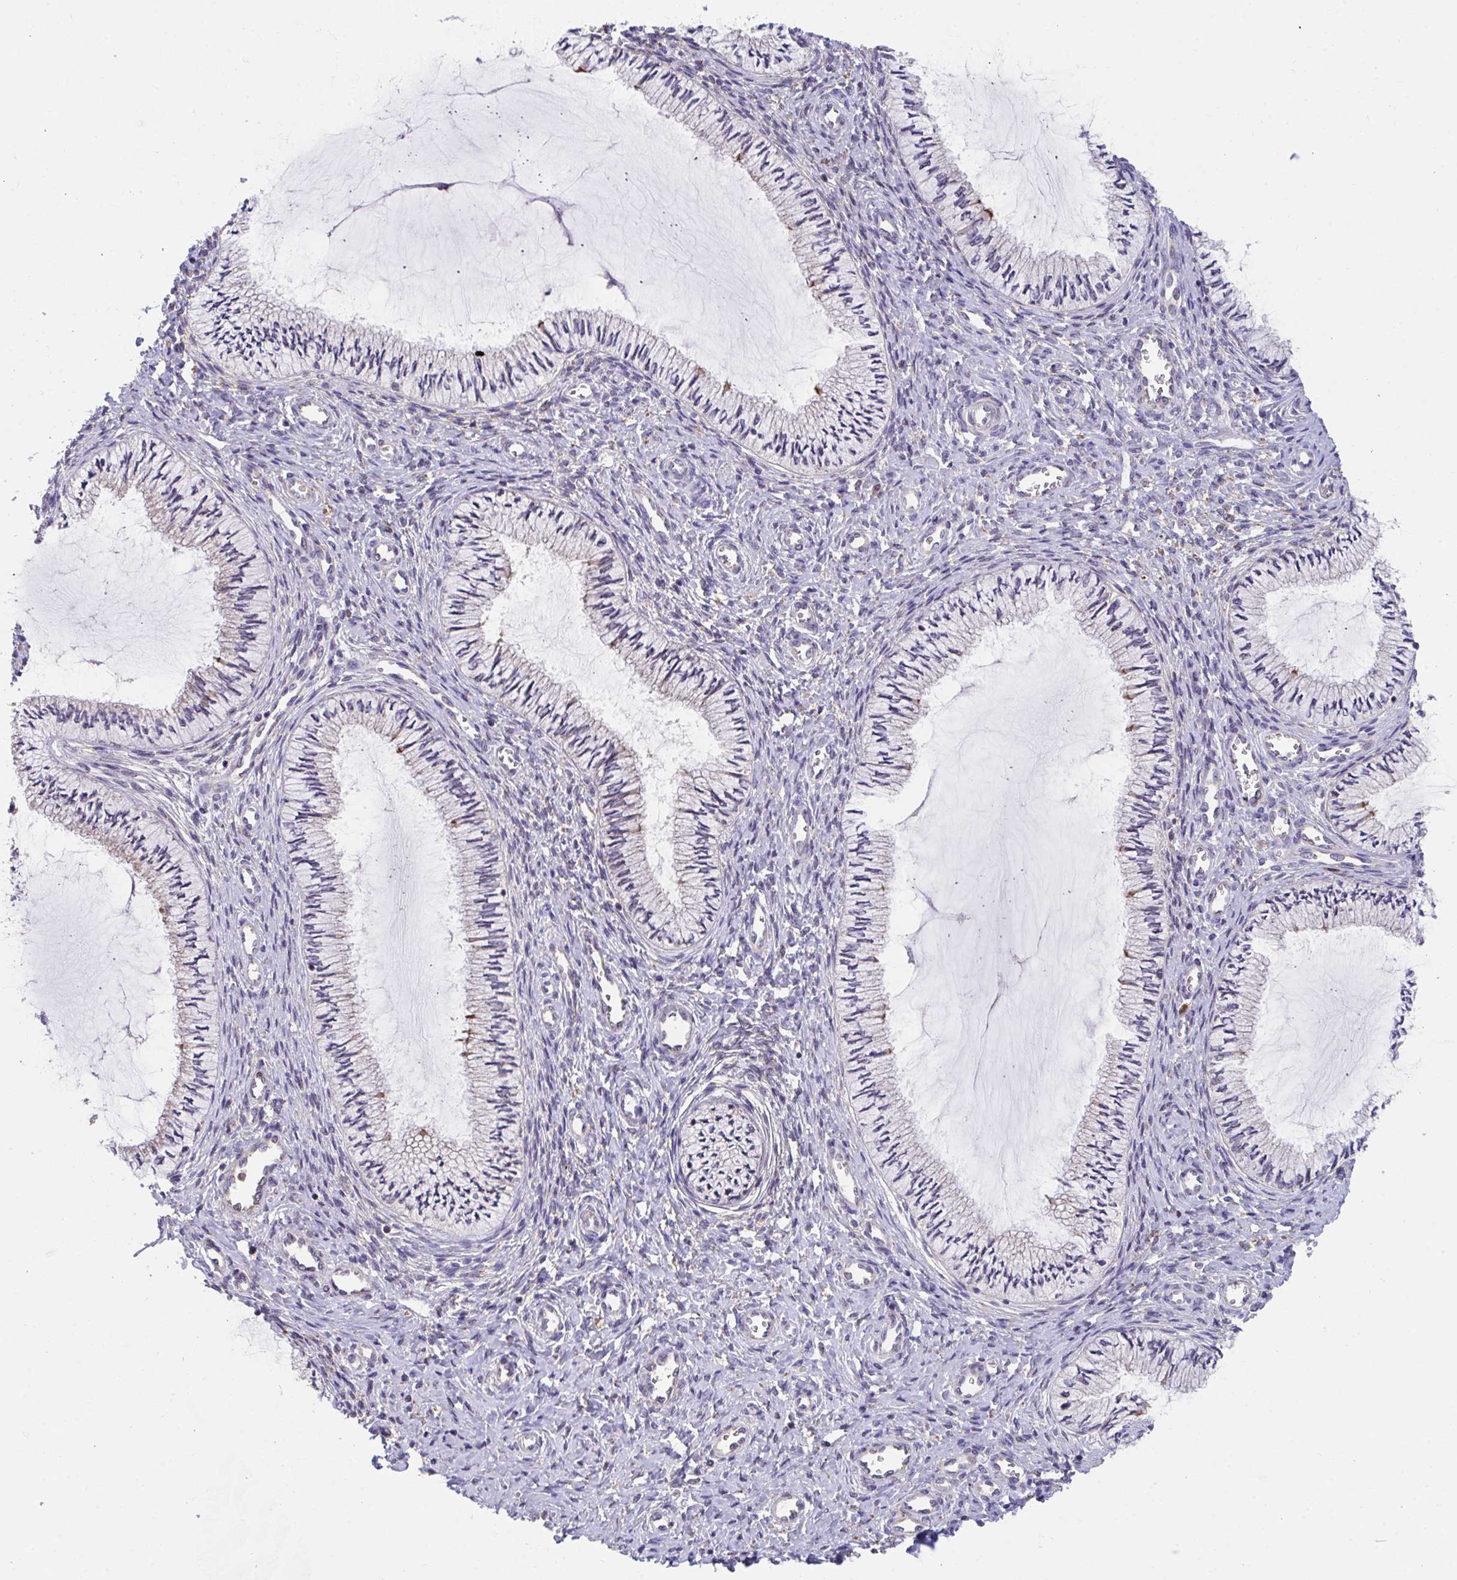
{"staining": {"intensity": "negative", "quantity": "none", "location": "none"}, "tissue": "cervix", "cell_type": "Glandular cells", "image_type": "normal", "snomed": [{"axis": "morphology", "description": "Normal tissue, NOS"}, {"axis": "topography", "description": "Cervix"}], "caption": "Immunohistochemical staining of benign human cervix exhibits no significant expression in glandular cells.", "gene": "SUSD4", "patient": {"sex": "female", "age": 24}}